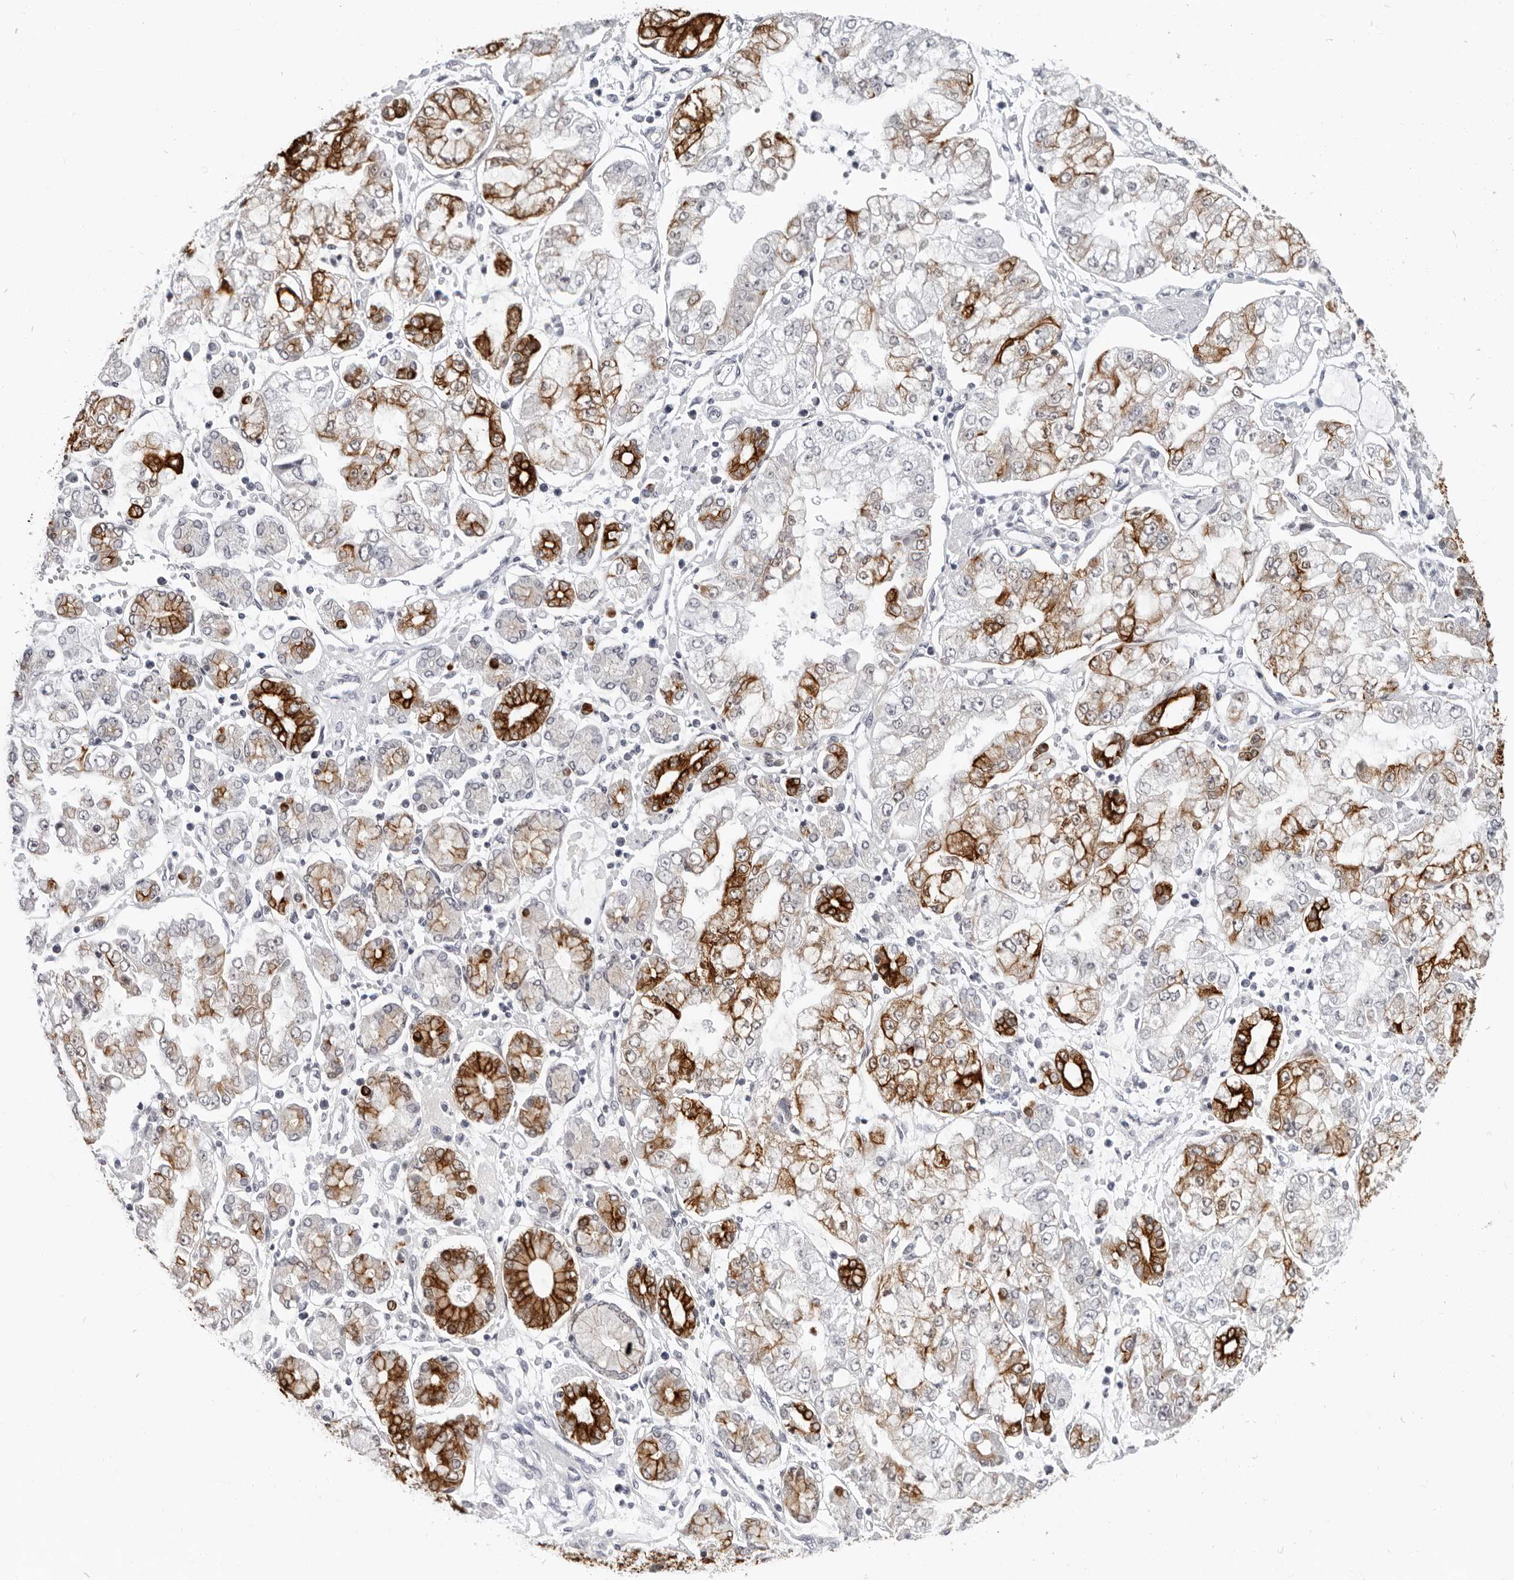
{"staining": {"intensity": "strong", "quantity": ">75%", "location": "cytoplasmic/membranous"}, "tissue": "stomach cancer", "cell_type": "Tumor cells", "image_type": "cancer", "snomed": [{"axis": "morphology", "description": "Adenocarcinoma, NOS"}, {"axis": "topography", "description": "Stomach"}], "caption": "Human stomach cancer stained for a protein (brown) shows strong cytoplasmic/membranous positive expression in about >75% of tumor cells.", "gene": "CCDC28B", "patient": {"sex": "male", "age": 76}}